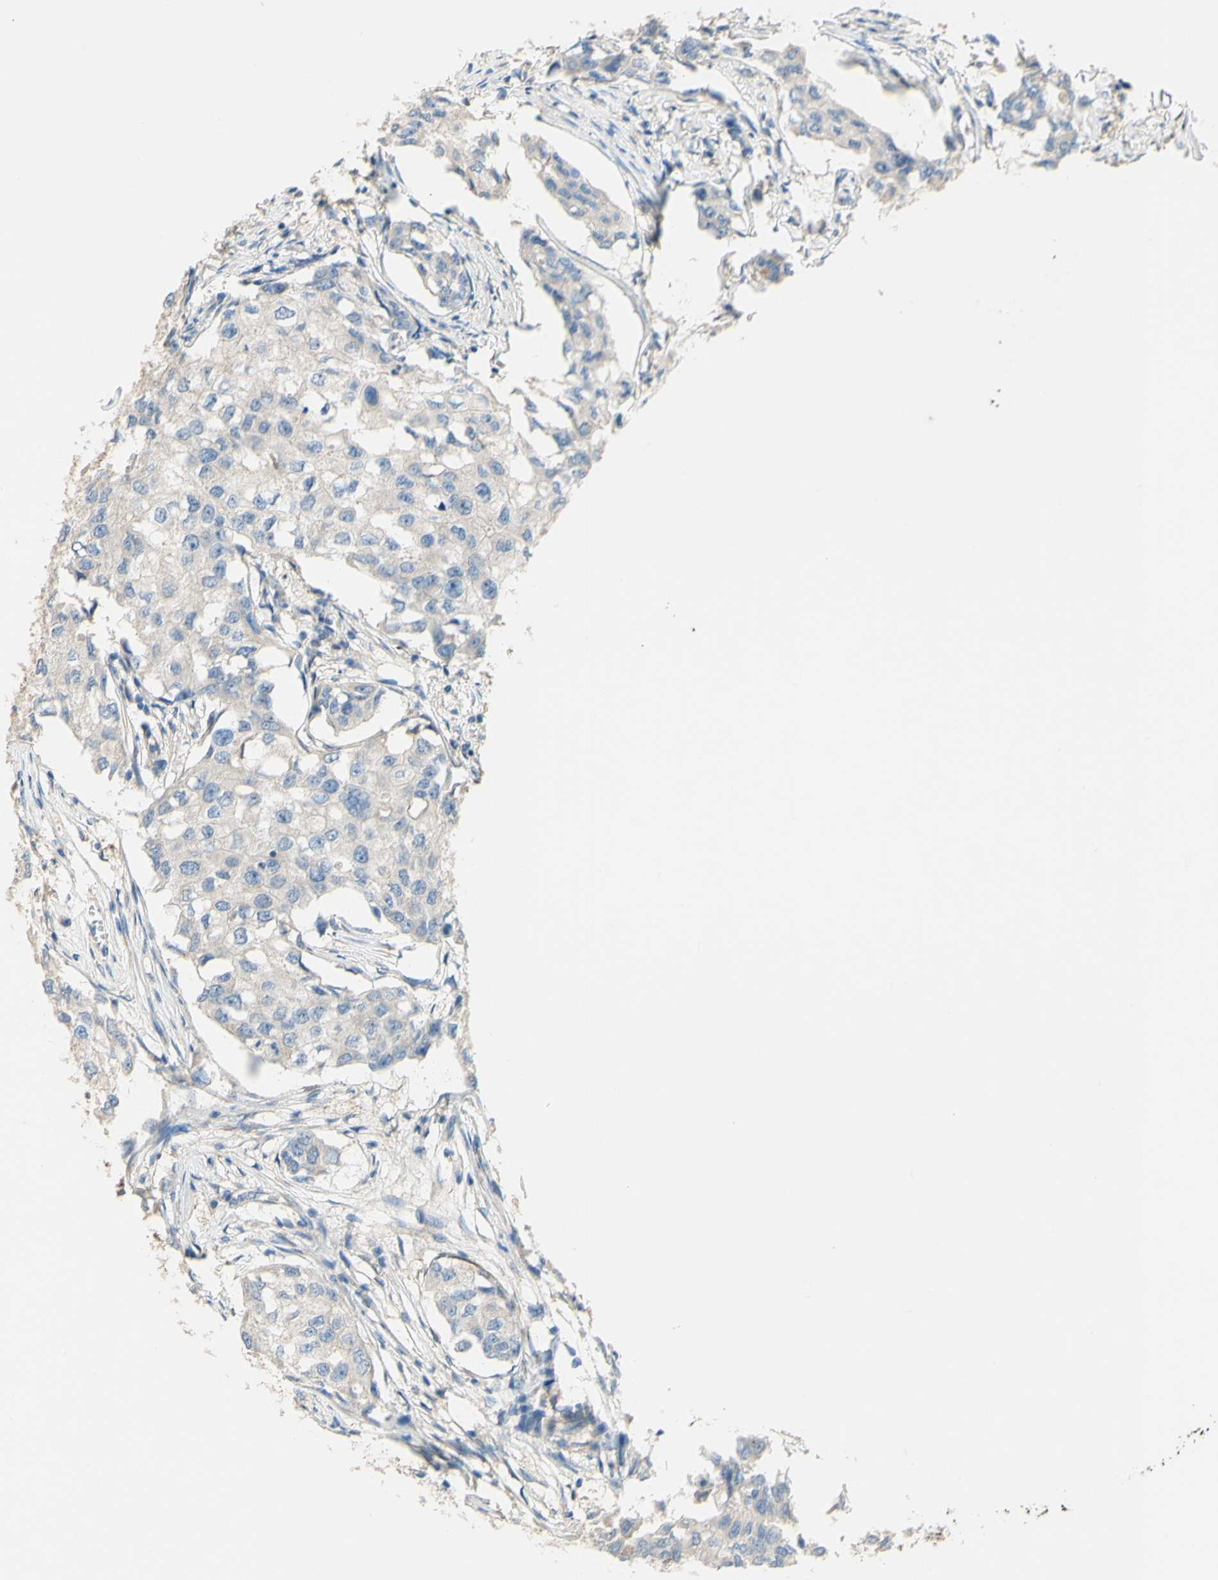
{"staining": {"intensity": "negative", "quantity": "none", "location": "none"}, "tissue": "breast cancer", "cell_type": "Tumor cells", "image_type": "cancer", "snomed": [{"axis": "morphology", "description": "Duct carcinoma"}, {"axis": "topography", "description": "Breast"}], "caption": "Immunohistochemical staining of human breast cancer (invasive ductal carcinoma) reveals no significant staining in tumor cells.", "gene": "DKK3", "patient": {"sex": "female", "age": 27}}